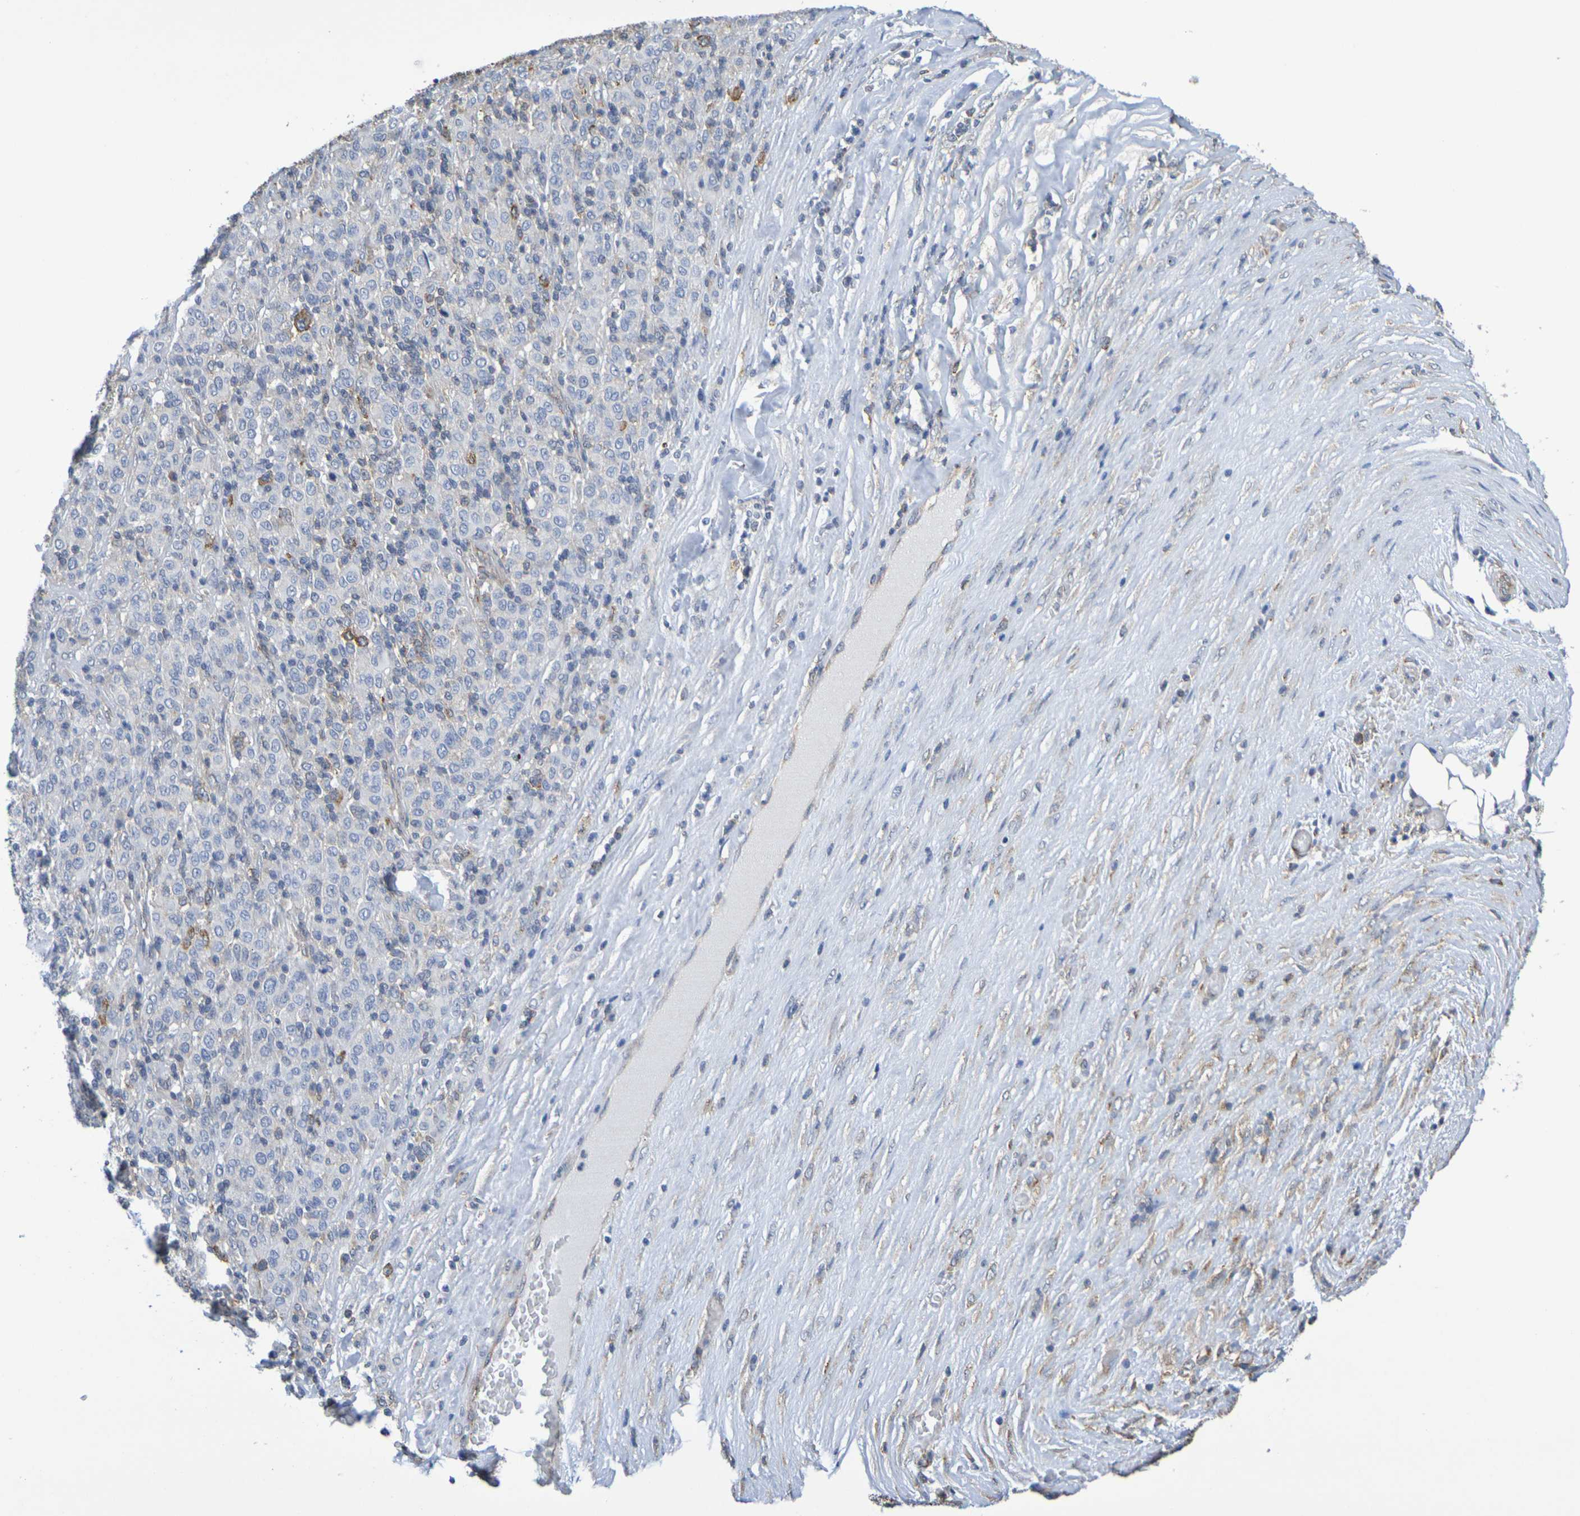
{"staining": {"intensity": "negative", "quantity": "none", "location": "none"}, "tissue": "melanoma", "cell_type": "Tumor cells", "image_type": "cancer", "snomed": [{"axis": "morphology", "description": "Malignant melanoma, Metastatic site"}, {"axis": "topography", "description": "Pancreas"}], "caption": "Malignant melanoma (metastatic site) was stained to show a protein in brown. There is no significant positivity in tumor cells. Brightfield microscopy of IHC stained with DAB (brown) and hematoxylin (blue), captured at high magnification.", "gene": "CHRNB1", "patient": {"sex": "female", "age": 30}}